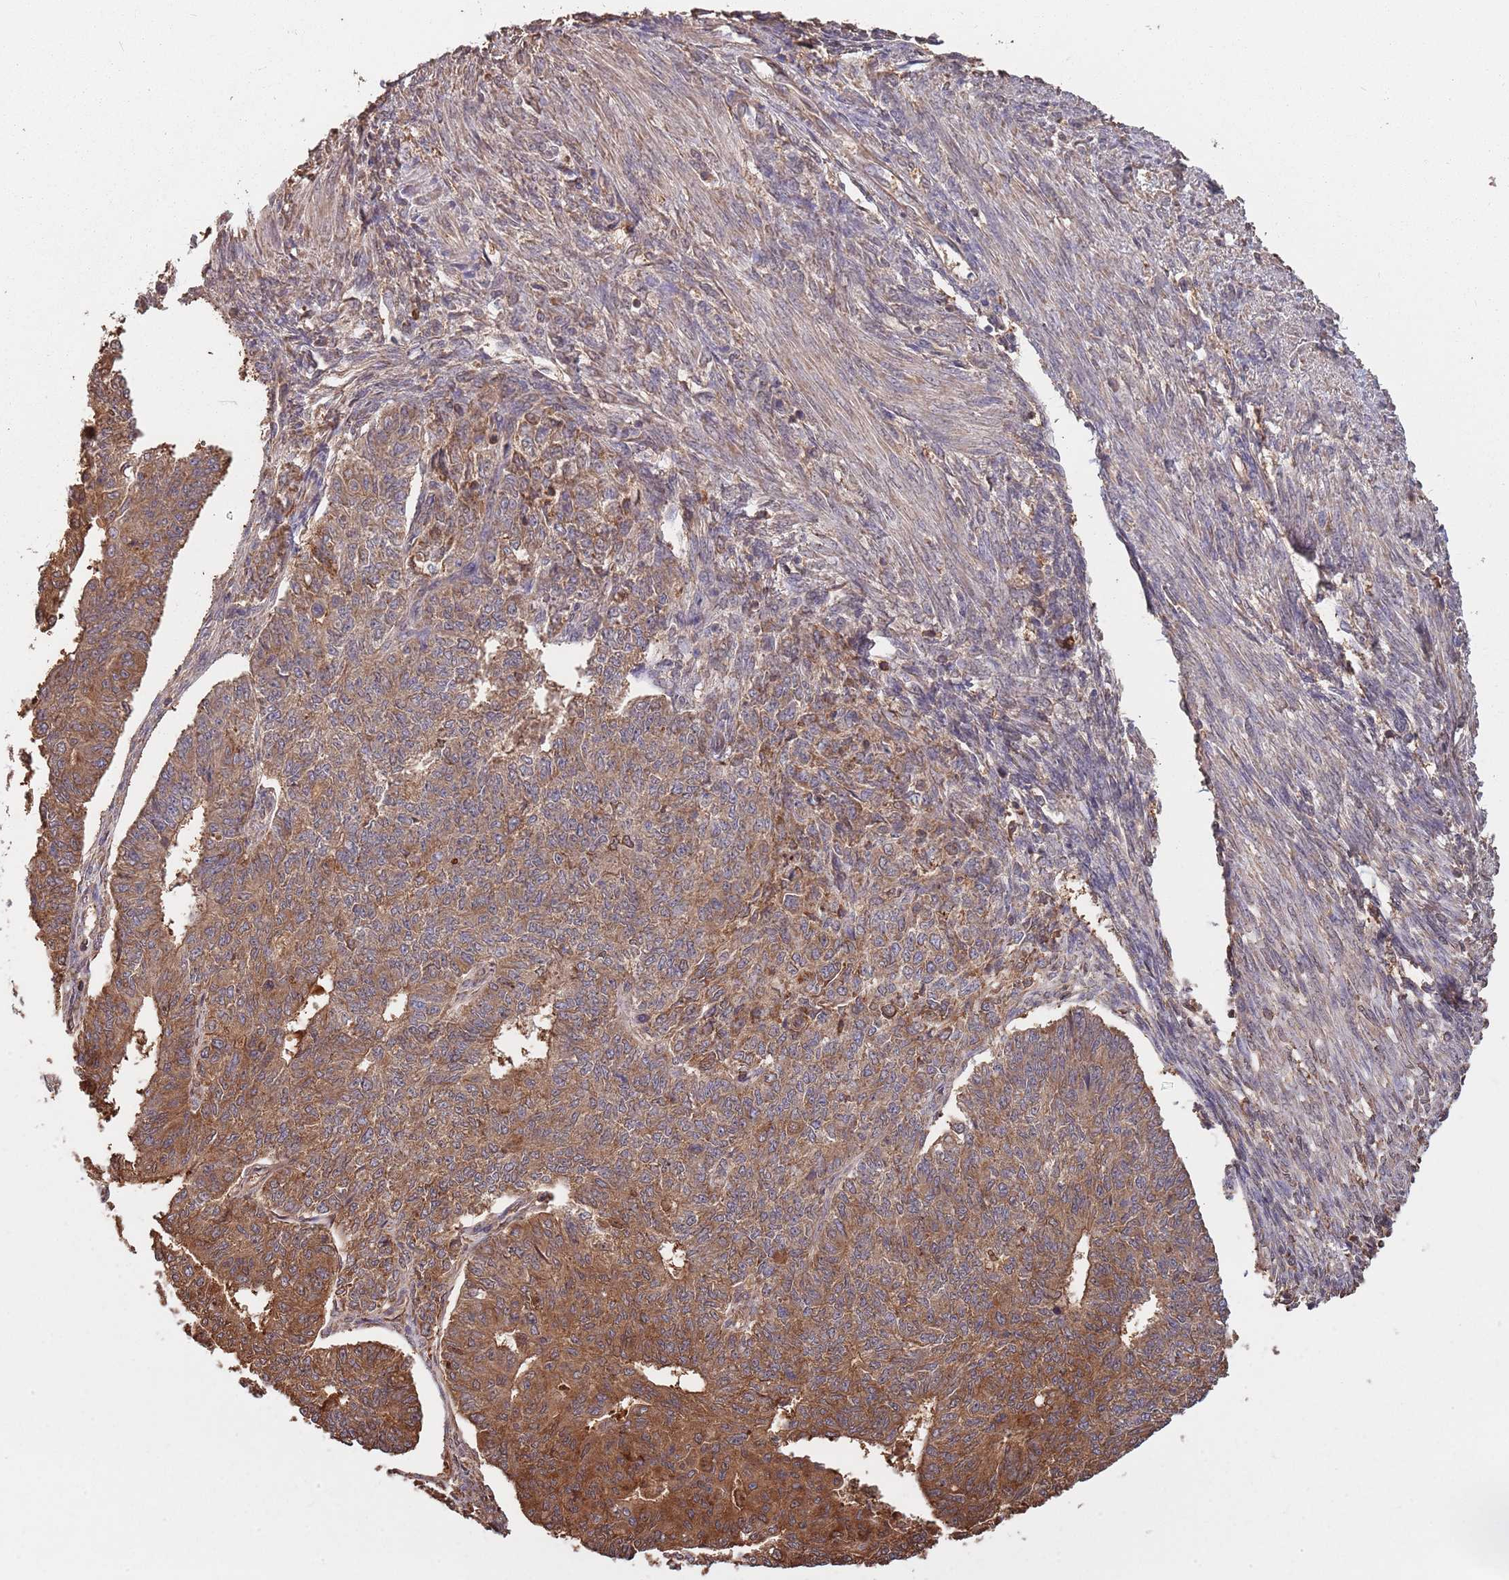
{"staining": {"intensity": "strong", "quantity": "25%-75%", "location": "cytoplasmic/membranous"}, "tissue": "endometrial cancer", "cell_type": "Tumor cells", "image_type": "cancer", "snomed": [{"axis": "morphology", "description": "Adenocarcinoma, NOS"}, {"axis": "topography", "description": "Endometrium"}], "caption": "Immunohistochemistry staining of endometrial cancer, which displays high levels of strong cytoplasmic/membranous staining in about 25%-75% of tumor cells indicating strong cytoplasmic/membranous protein staining. The staining was performed using DAB (3,3'-diaminobenzidine) (brown) for protein detection and nuclei were counterstained in hematoxylin (blue).", "gene": "COG4", "patient": {"sex": "female", "age": 32}}